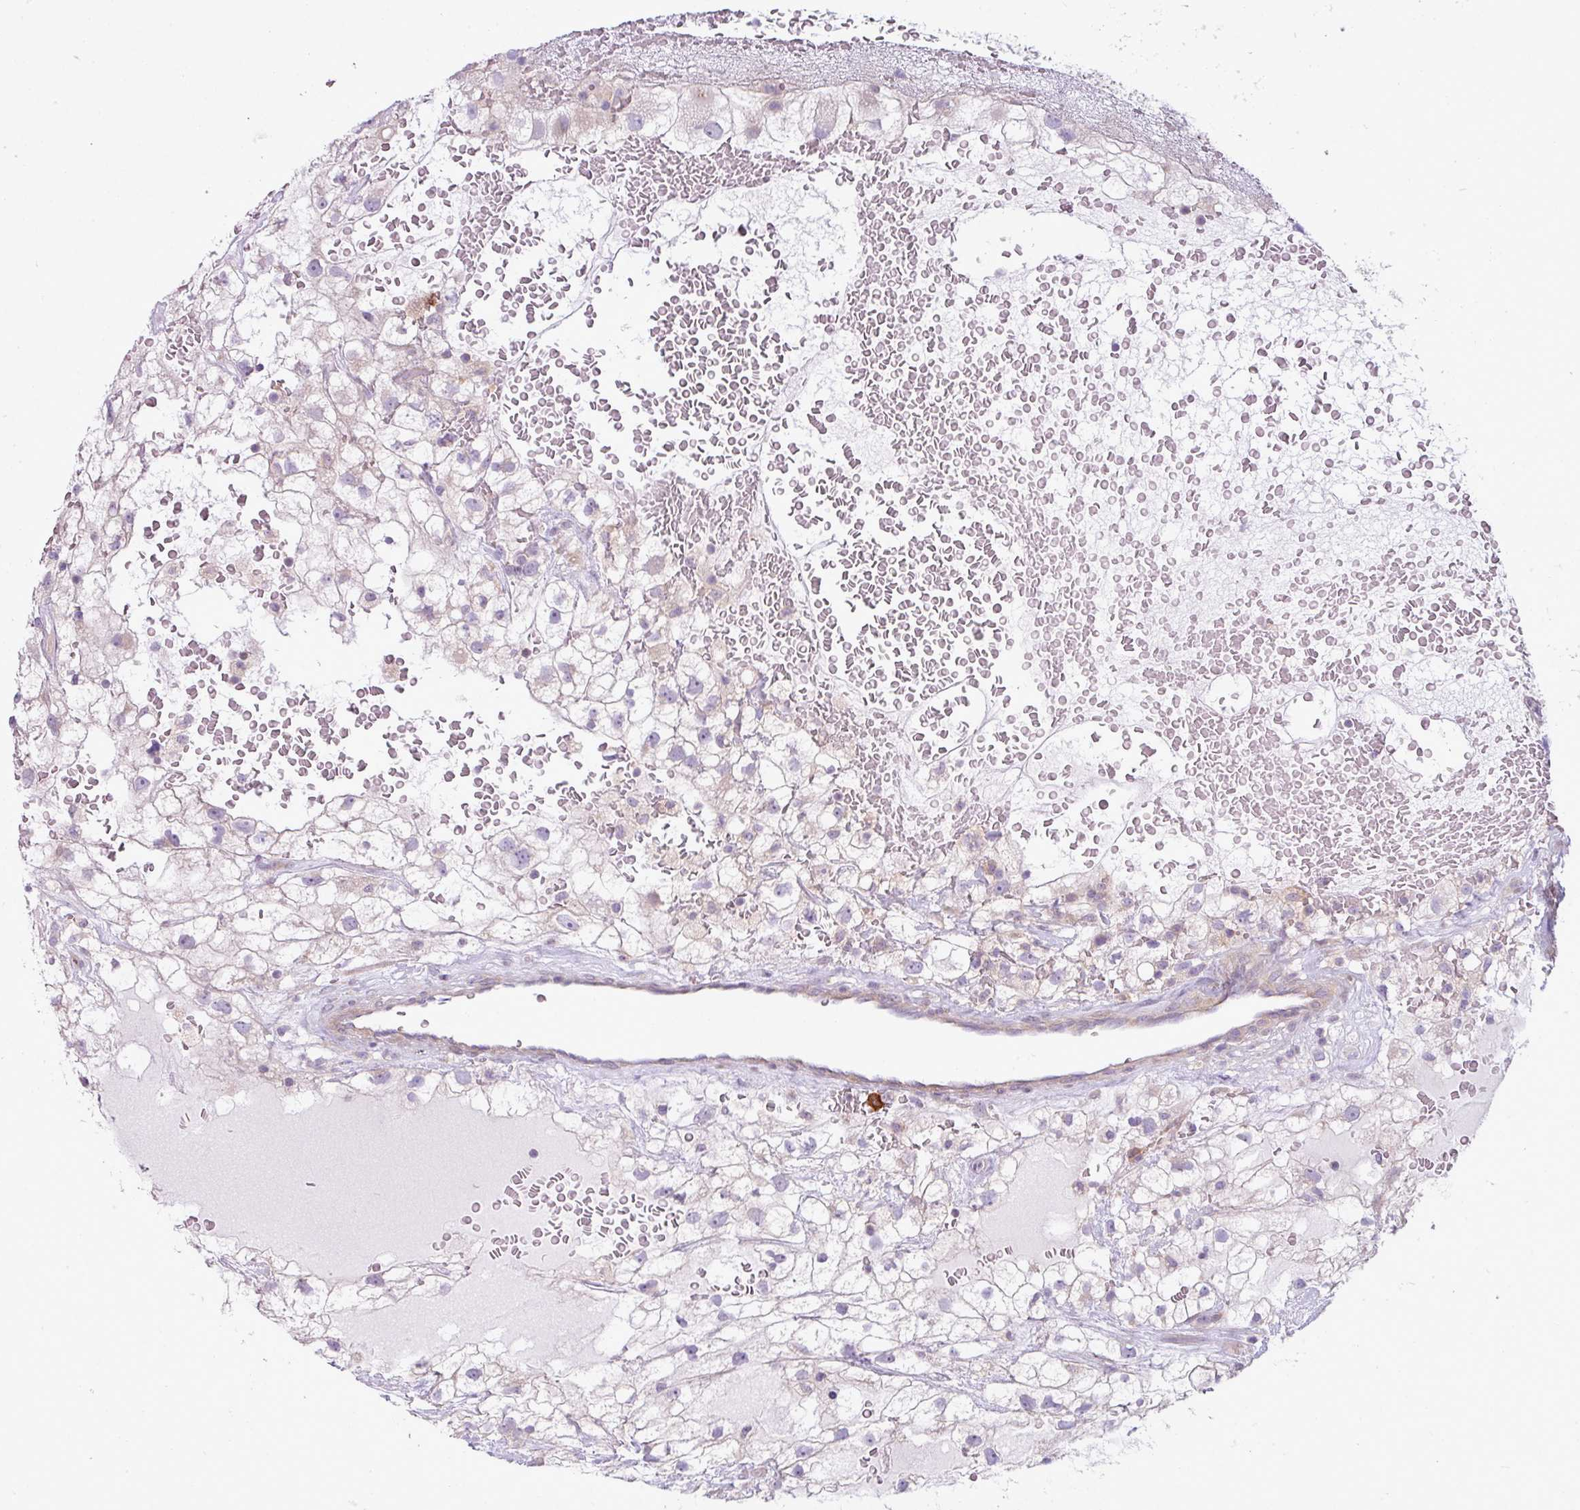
{"staining": {"intensity": "negative", "quantity": "none", "location": "none"}, "tissue": "renal cancer", "cell_type": "Tumor cells", "image_type": "cancer", "snomed": [{"axis": "morphology", "description": "Adenocarcinoma, NOS"}, {"axis": "topography", "description": "Kidney"}], "caption": "IHC photomicrograph of neoplastic tissue: human renal adenocarcinoma stained with DAB displays no significant protein staining in tumor cells.", "gene": "CAMK2B", "patient": {"sex": "male", "age": 59}}